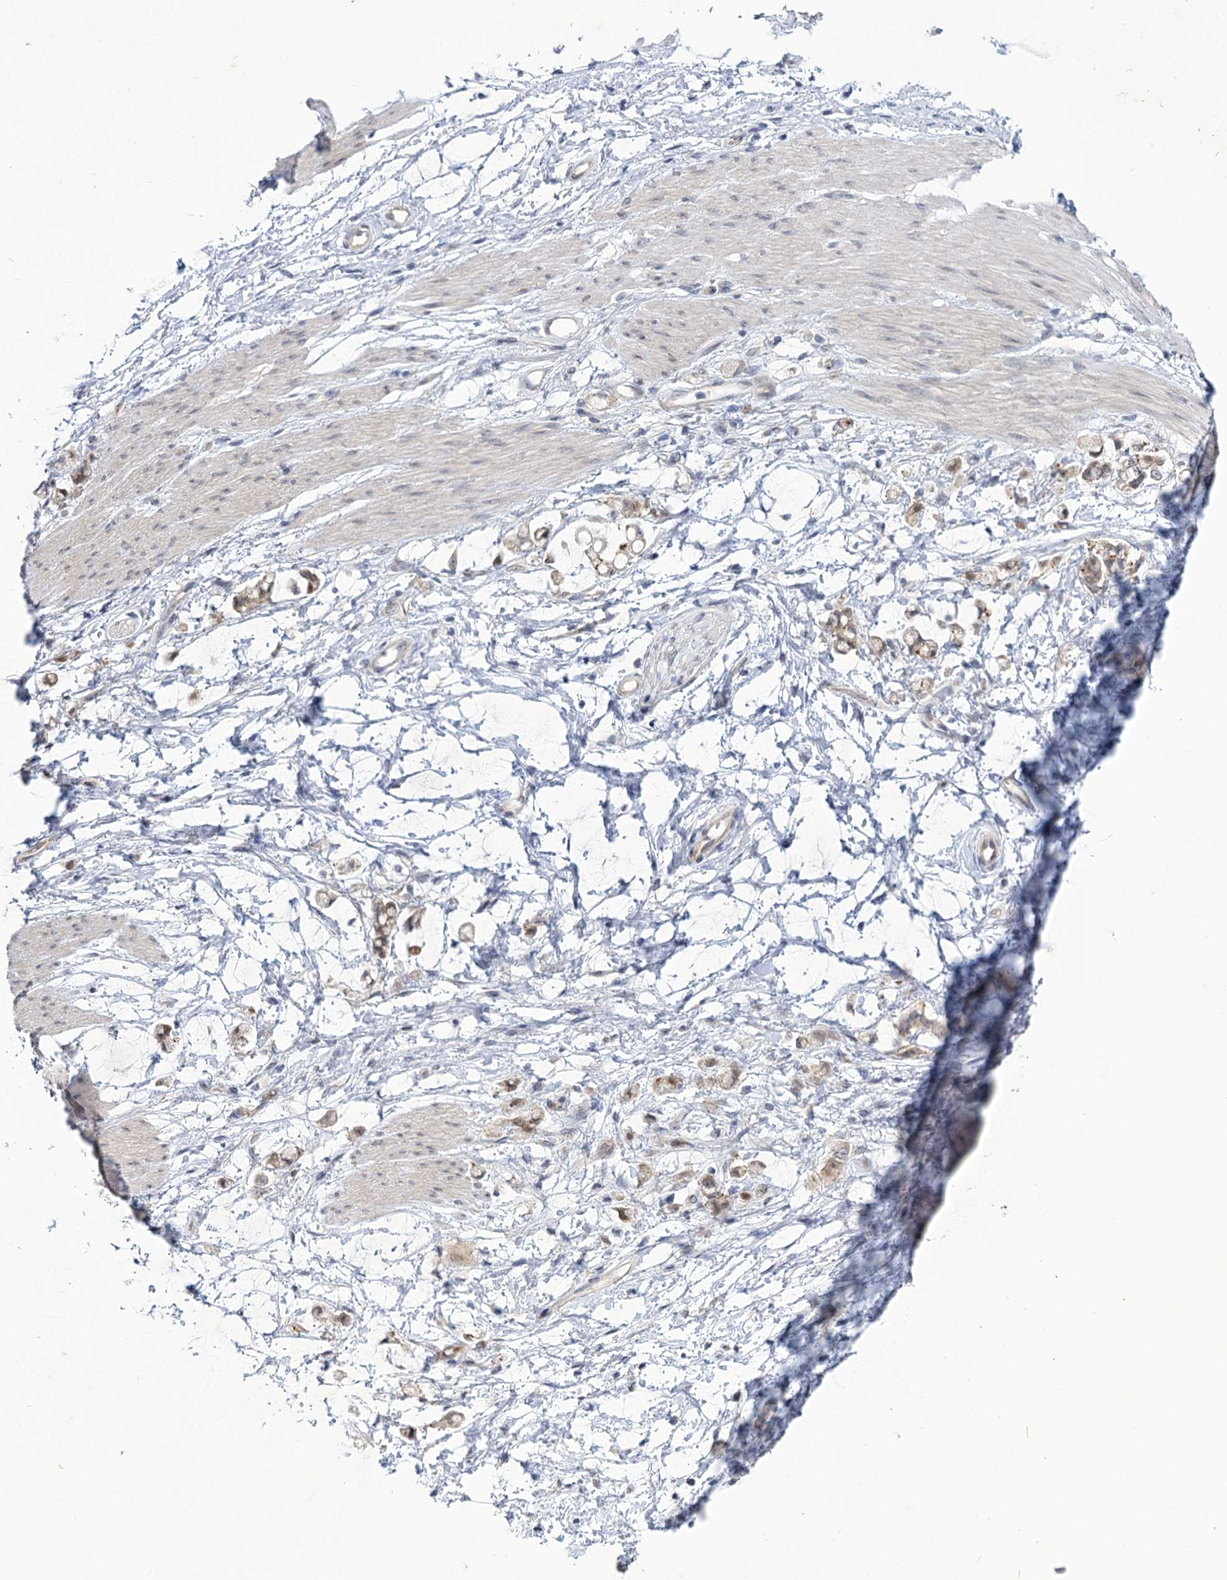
{"staining": {"intensity": "weak", "quantity": "25%-75%", "location": "cytoplasmic/membranous"}, "tissue": "stomach cancer", "cell_type": "Tumor cells", "image_type": "cancer", "snomed": [{"axis": "morphology", "description": "Adenocarcinoma, NOS"}, {"axis": "topography", "description": "Stomach"}], "caption": "Brown immunohistochemical staining in stomach cancer displays weak cytoplasmic/membranous positivity in about 25%-75% of tumor cells. (brown staining indicates protein expression, while blue staining denotes nuclei).", "gene": "MBLAC2", "patient": {"sex": "female", "age": 60}}